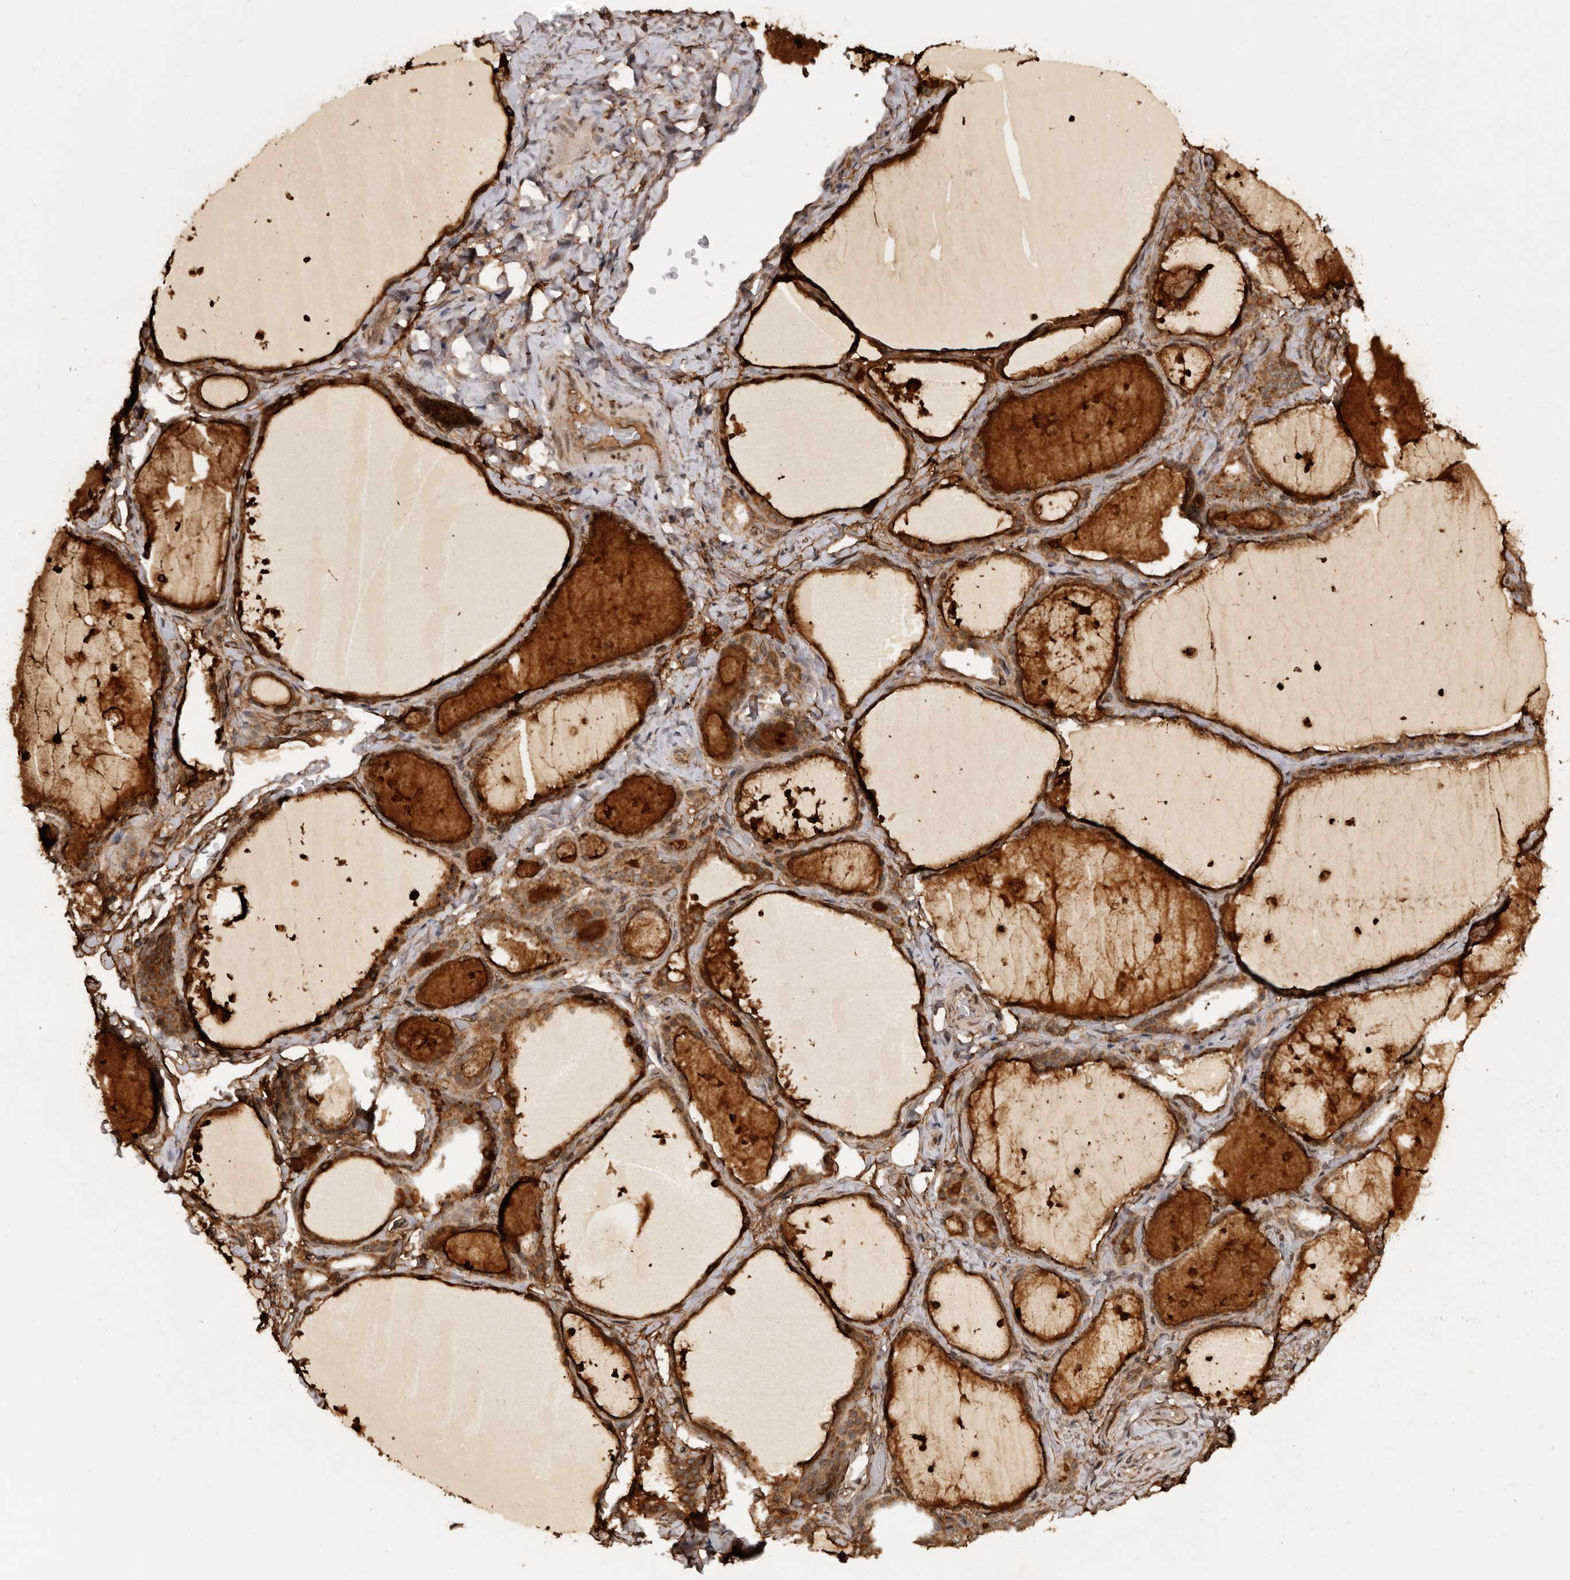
{"staining": {"intensity": "strong", "quantity": ">75%", "location": "cytoplasmic/membranous,nuclear"}, "tissue": "thyroid gland", "cell_type": "Glandular cells", "image_type": "normal", "snomed": [{"axis": "morphology", "description": "Normal tissue, NOS"}, {"axis": "topography", "description": "Thyroid gland"}], "caption": "Strong cytoplasmic/membranous,nuclear staining for a protein is identified in about >75% of glandular cells of normal thyroid gland using IHC.", "gene": "TARS2", "patient": {"sex": "female", "age": 44}}